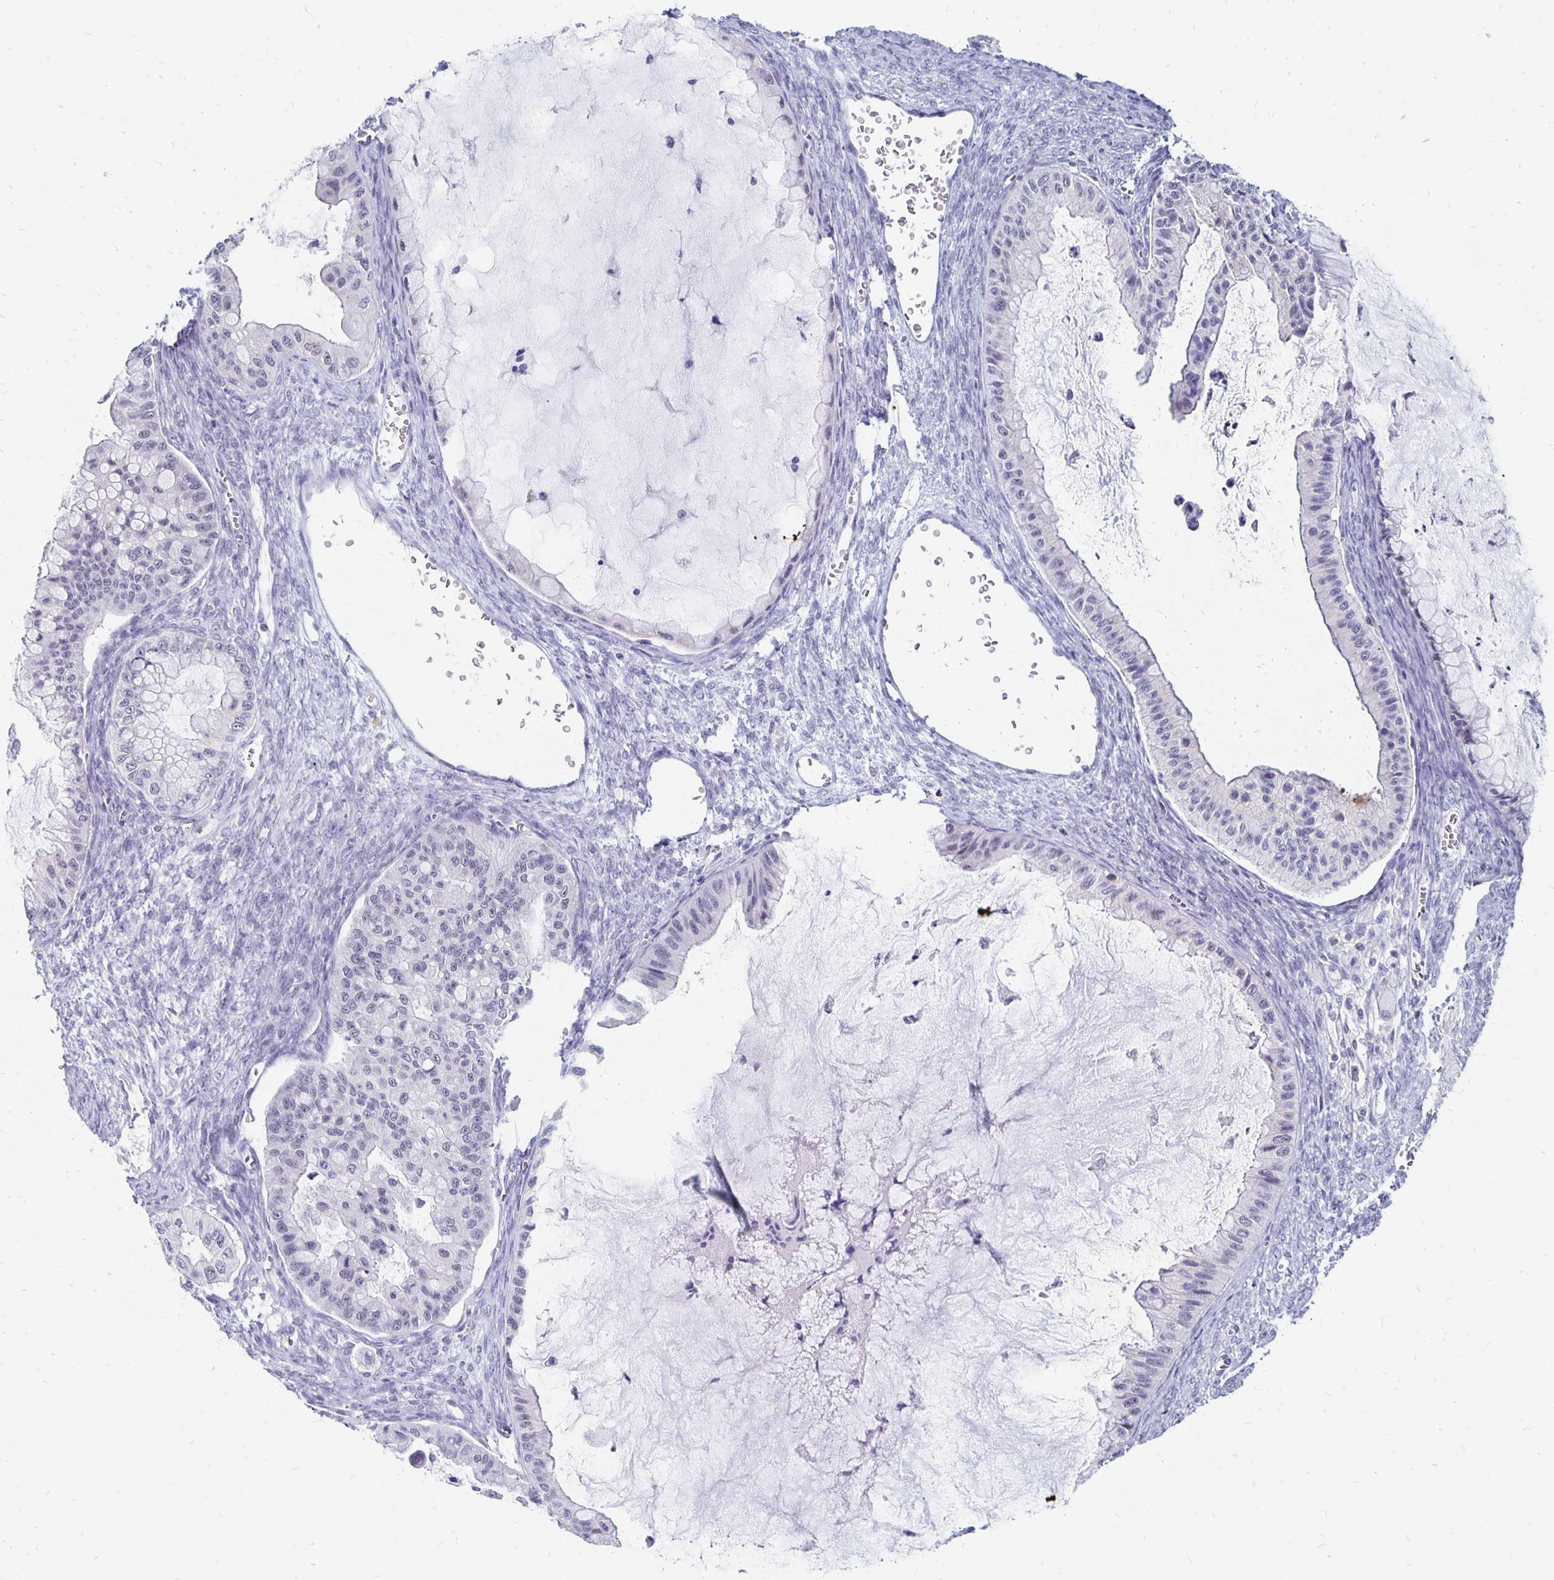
{"staining": {"intensity": "negative", "quantity": "none", "location": "none"}, "tissue": "ovarian cancer", "cell_type": "Tumor cells", "image_type": "cancer", "snomed": [{"axis": "morphology", "description": "Cystadenocarcinoma, mucinous, NOS"}, {"axis": "topography", "description": "Ovary"}], "caption": "Tumor cells are negative for brown protein staining in ovarian cancer.", "gene": "SYT2", "patient": {"sex": "female", "age": 72}}